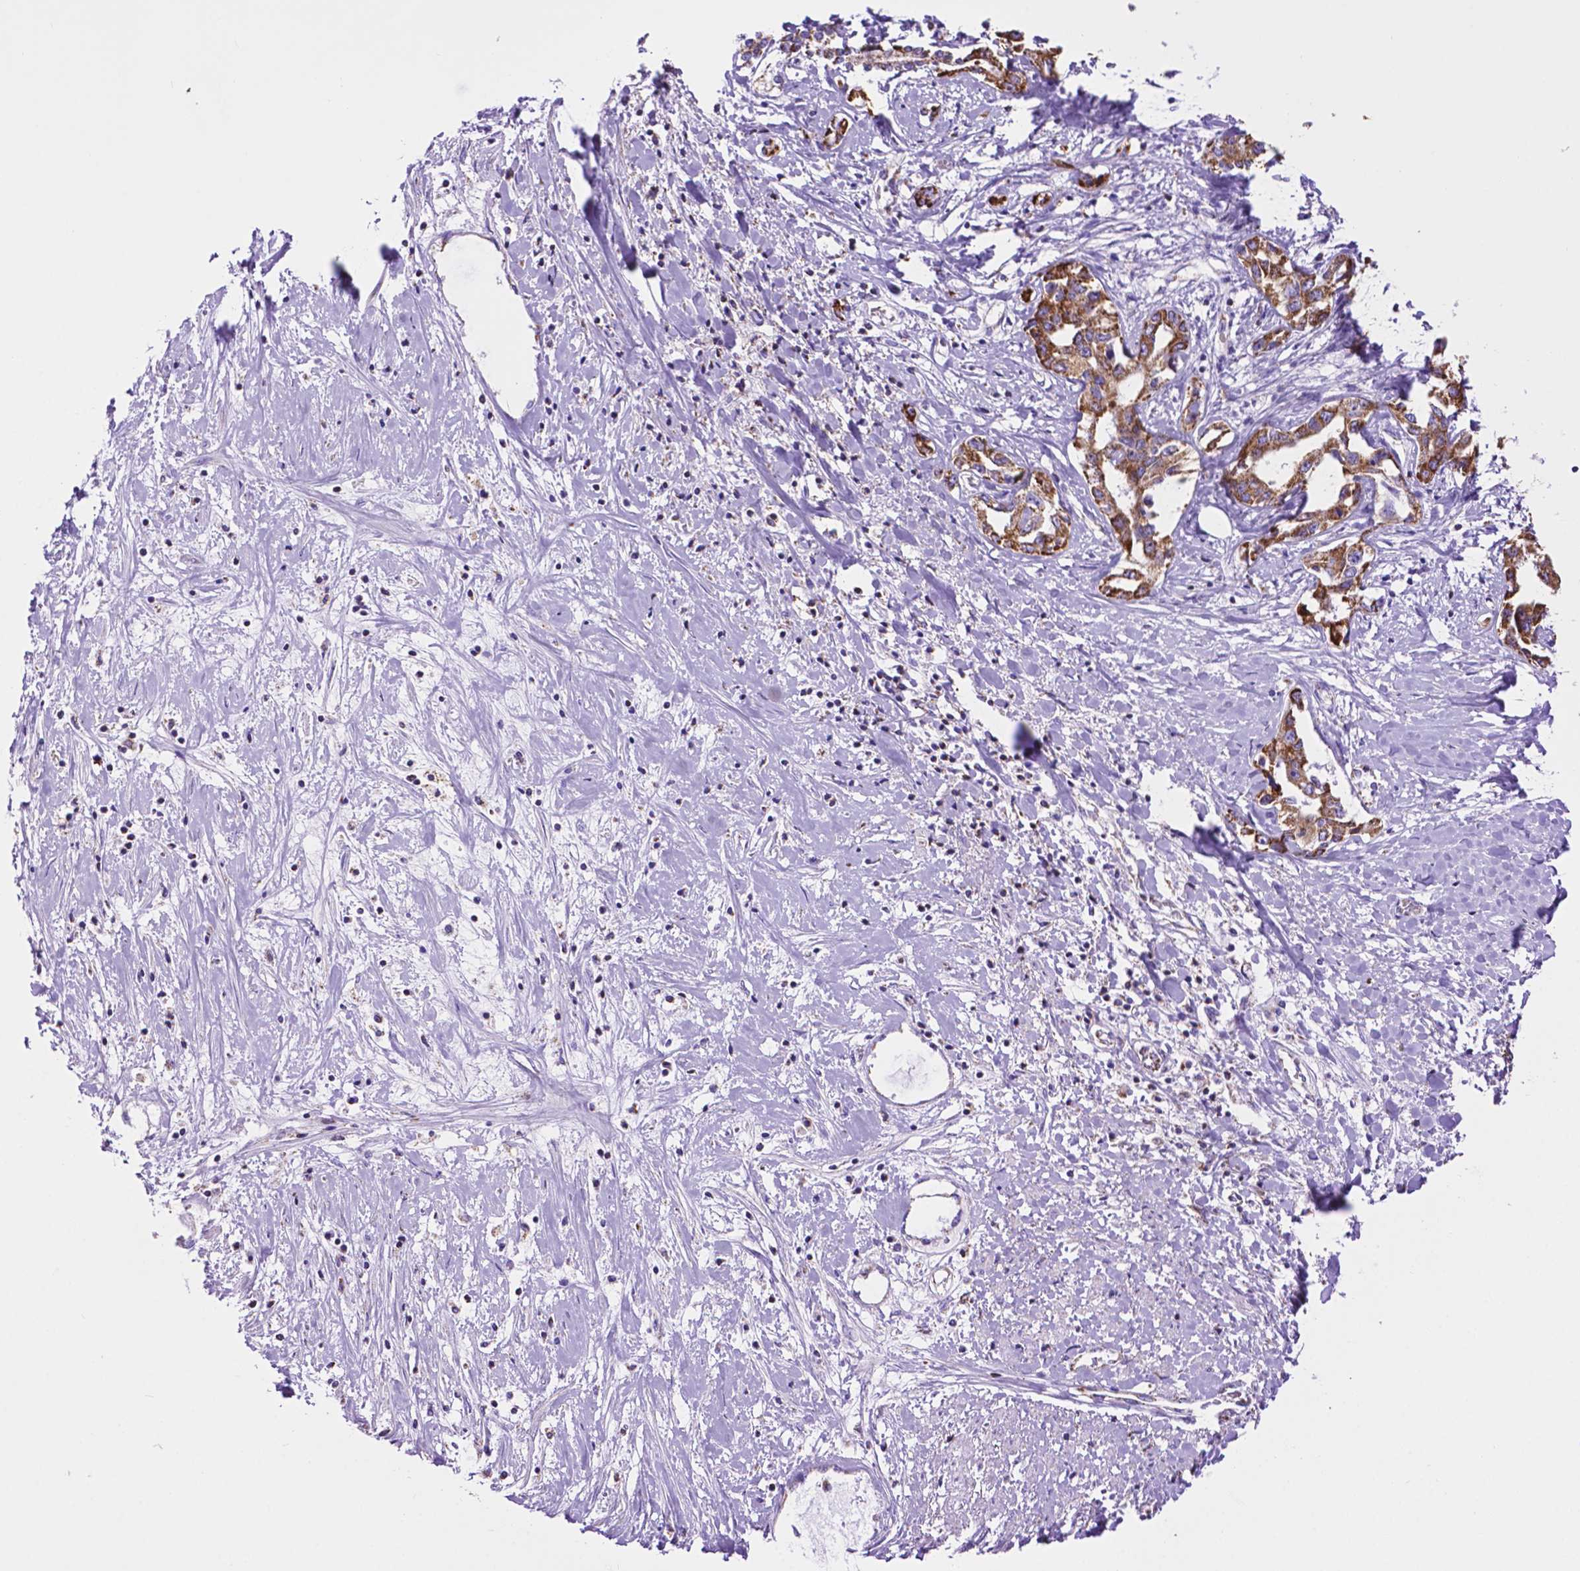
{"staining": {"intensity": "strong", "quantity": ">75%", "location": "cytoplasmic/membranous"}, "tissue": "liver cancer", "cell_type": "Tumor cells", "image_type": "cancer", "snomed": [{"axis": "morphology", "description": "Cholangiocarcinoma"}, {"axis": "topography", "description": "Liver"}], "caption": "Immunohistochemistry photomicrograph of neoplastic tissue: human cholangiocarcinoma (liver) stained using IHC reveals high levels of strong protein expression localized specifically in the cytoplasmic/membranous of tumor cells, appearing as a cytoplasmic/membranous brown color.", "gene": "GDPD5", "patient": {"sex": "male", "age": 59}}